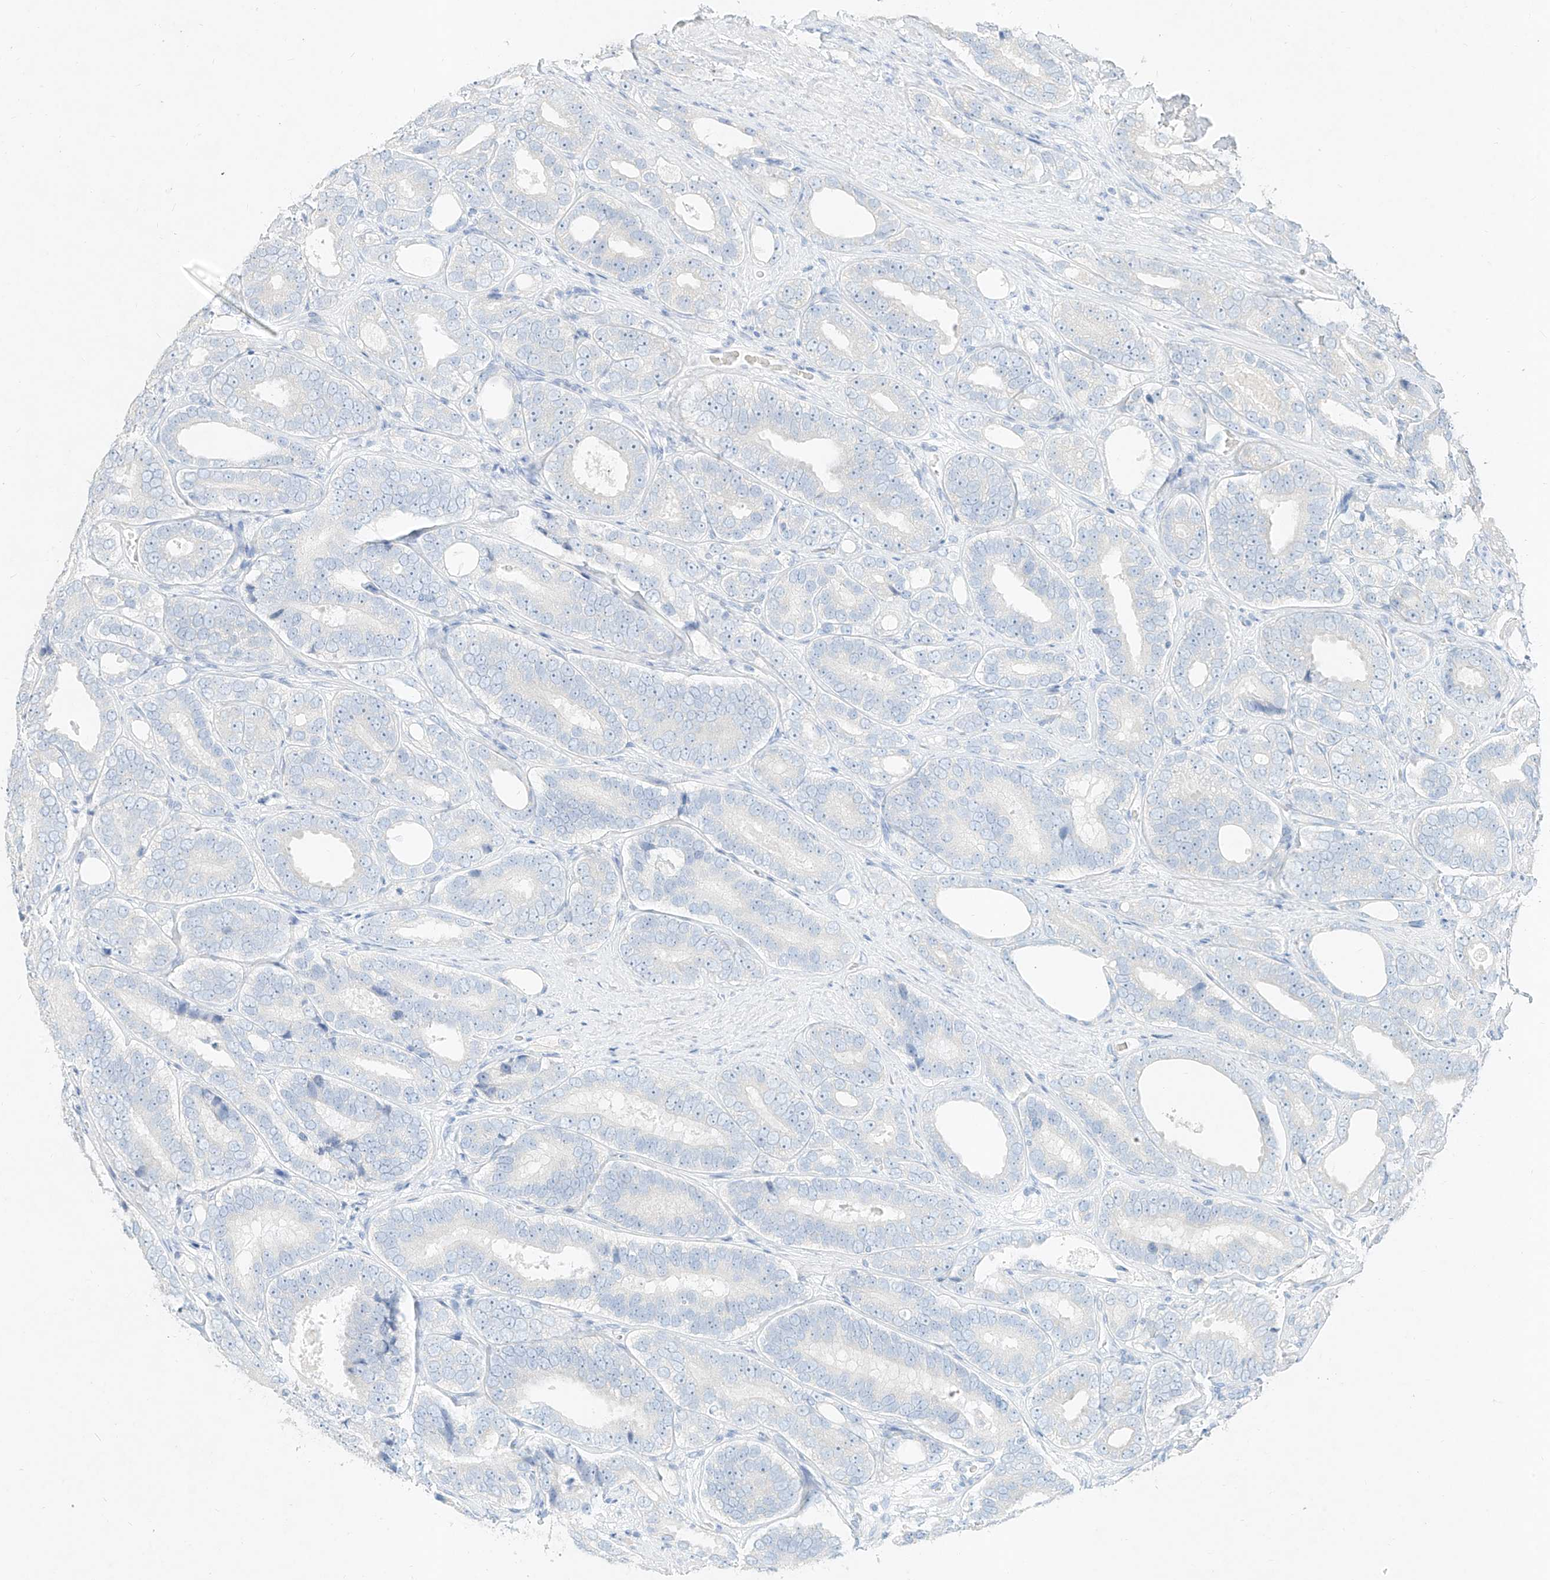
{"staining": {"intensity": "negative", "quantity": "none", "location": "none"}, "tissue": "prostate cancer", "cell_type": "Tumor cells", "image_type": "cancer", "snomed": [{"axis": "morphology", "description": "Adenocarcinoma, High grade"}, {"axis": "topography", "description": "Prostate"}], "caption": "Immunohistochemistry (IHC) histopathology image of neoplastic tissue: prostate cancer stained with DAB (3,3'-diaminobenzidine) demonstrates no significant protein staining in tumor cells.", "gene": "ZZEF1", "patient": {"sex": "male", "age": 56}}